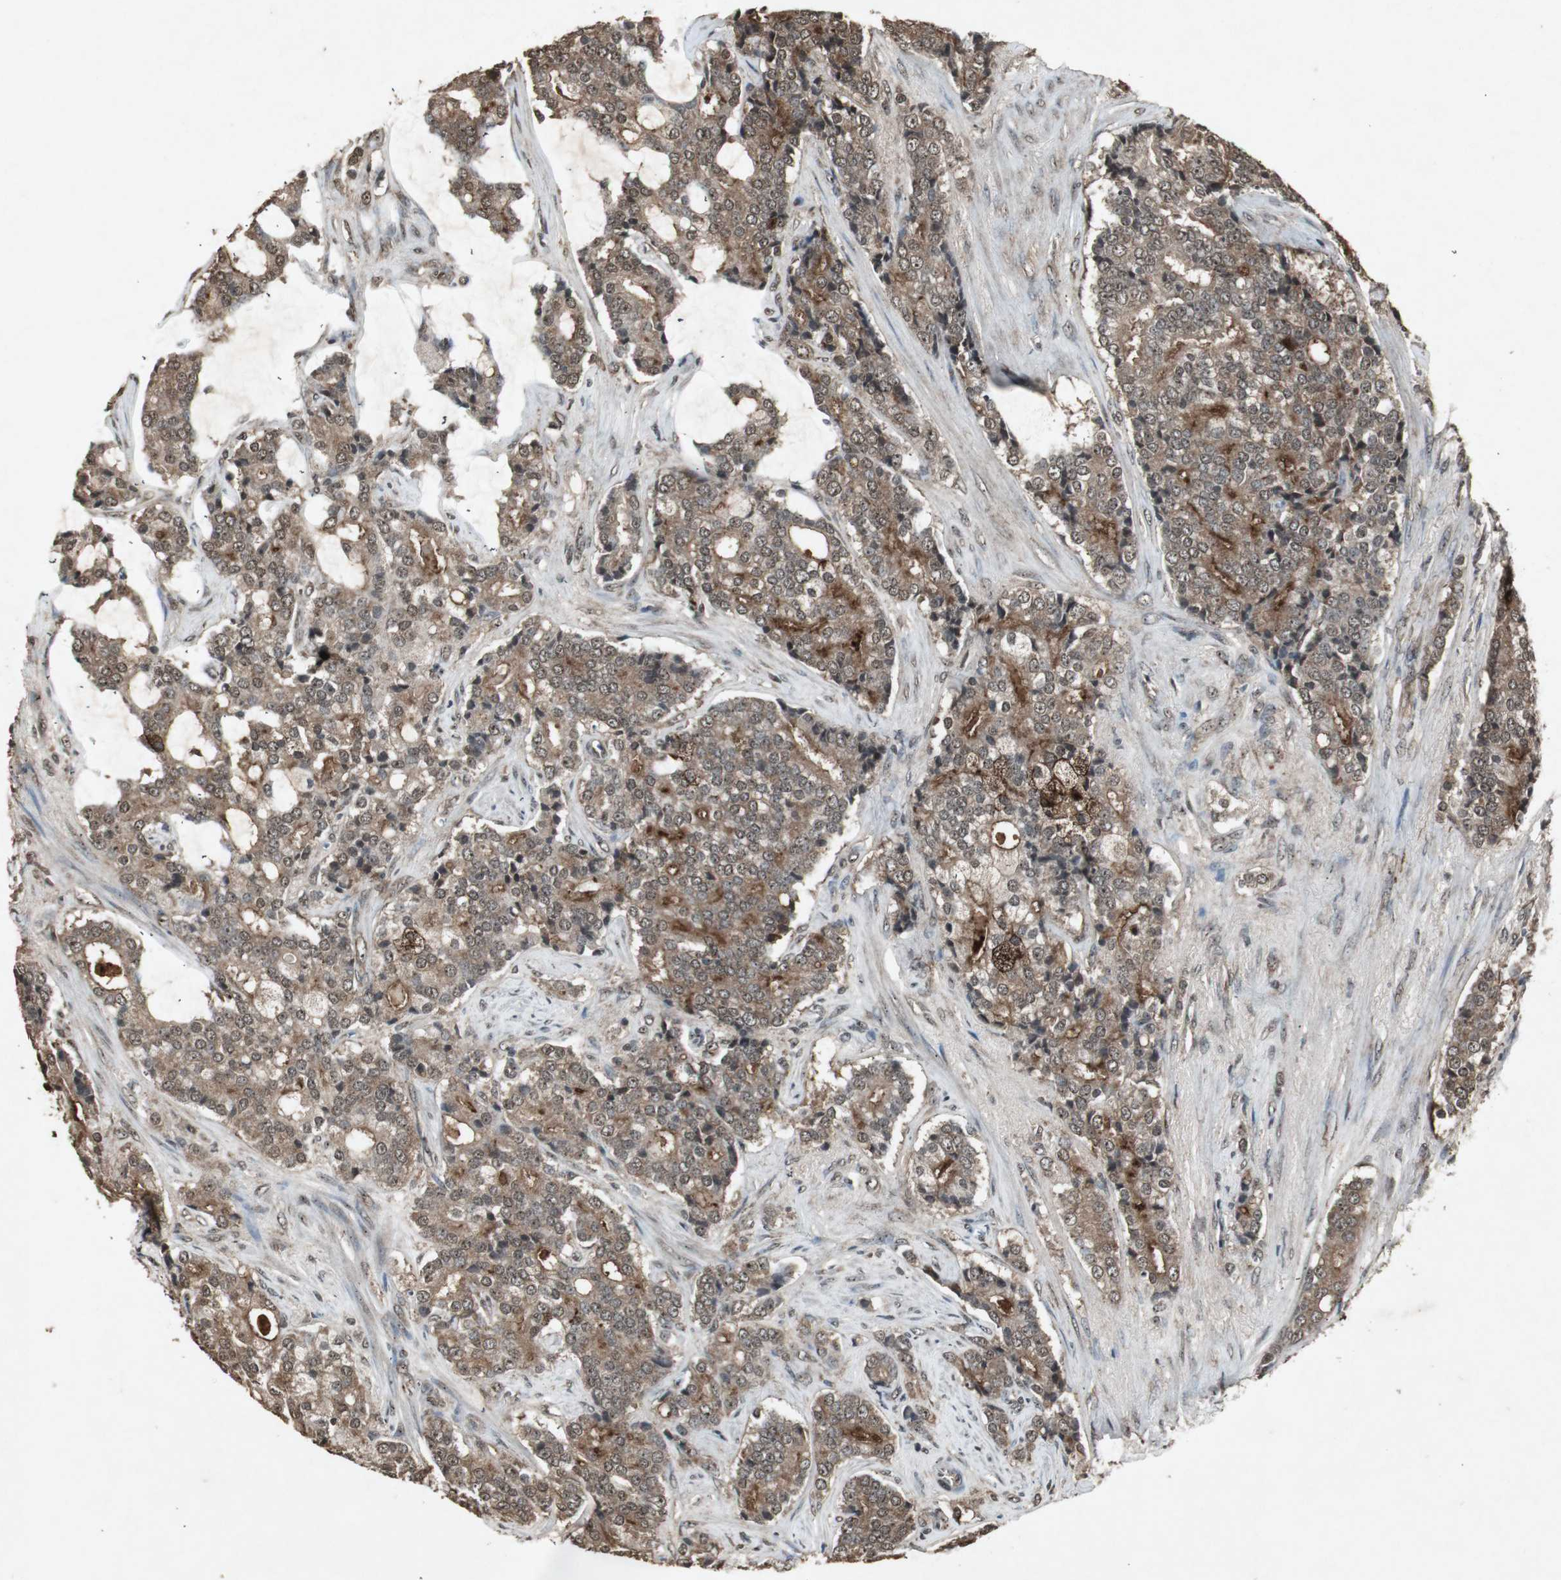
{"staining": {"intensity": "moderate", "quantity": ">75%", "location": "cytoplasmic/membranous,nuclear"}, "tissue": "prostate cancer", "cell_type": "Tumor cells", "image_type": "cancer", "snomed": [{"axis": "morphology", "description": "Adenocarcinoma, Low grade"}, {"axis": "topography", "description": "Prostate"}], "caption": "Brown immunohistochemical staining in prostate cancer (low-grade adenocarcinoma) exhibits moderate cytoplasmic/membranous and nuclear expression in approximately >75% of tumor cells.", "gene": "EMX1", "patient": {"sex": "male", "age": 58}}